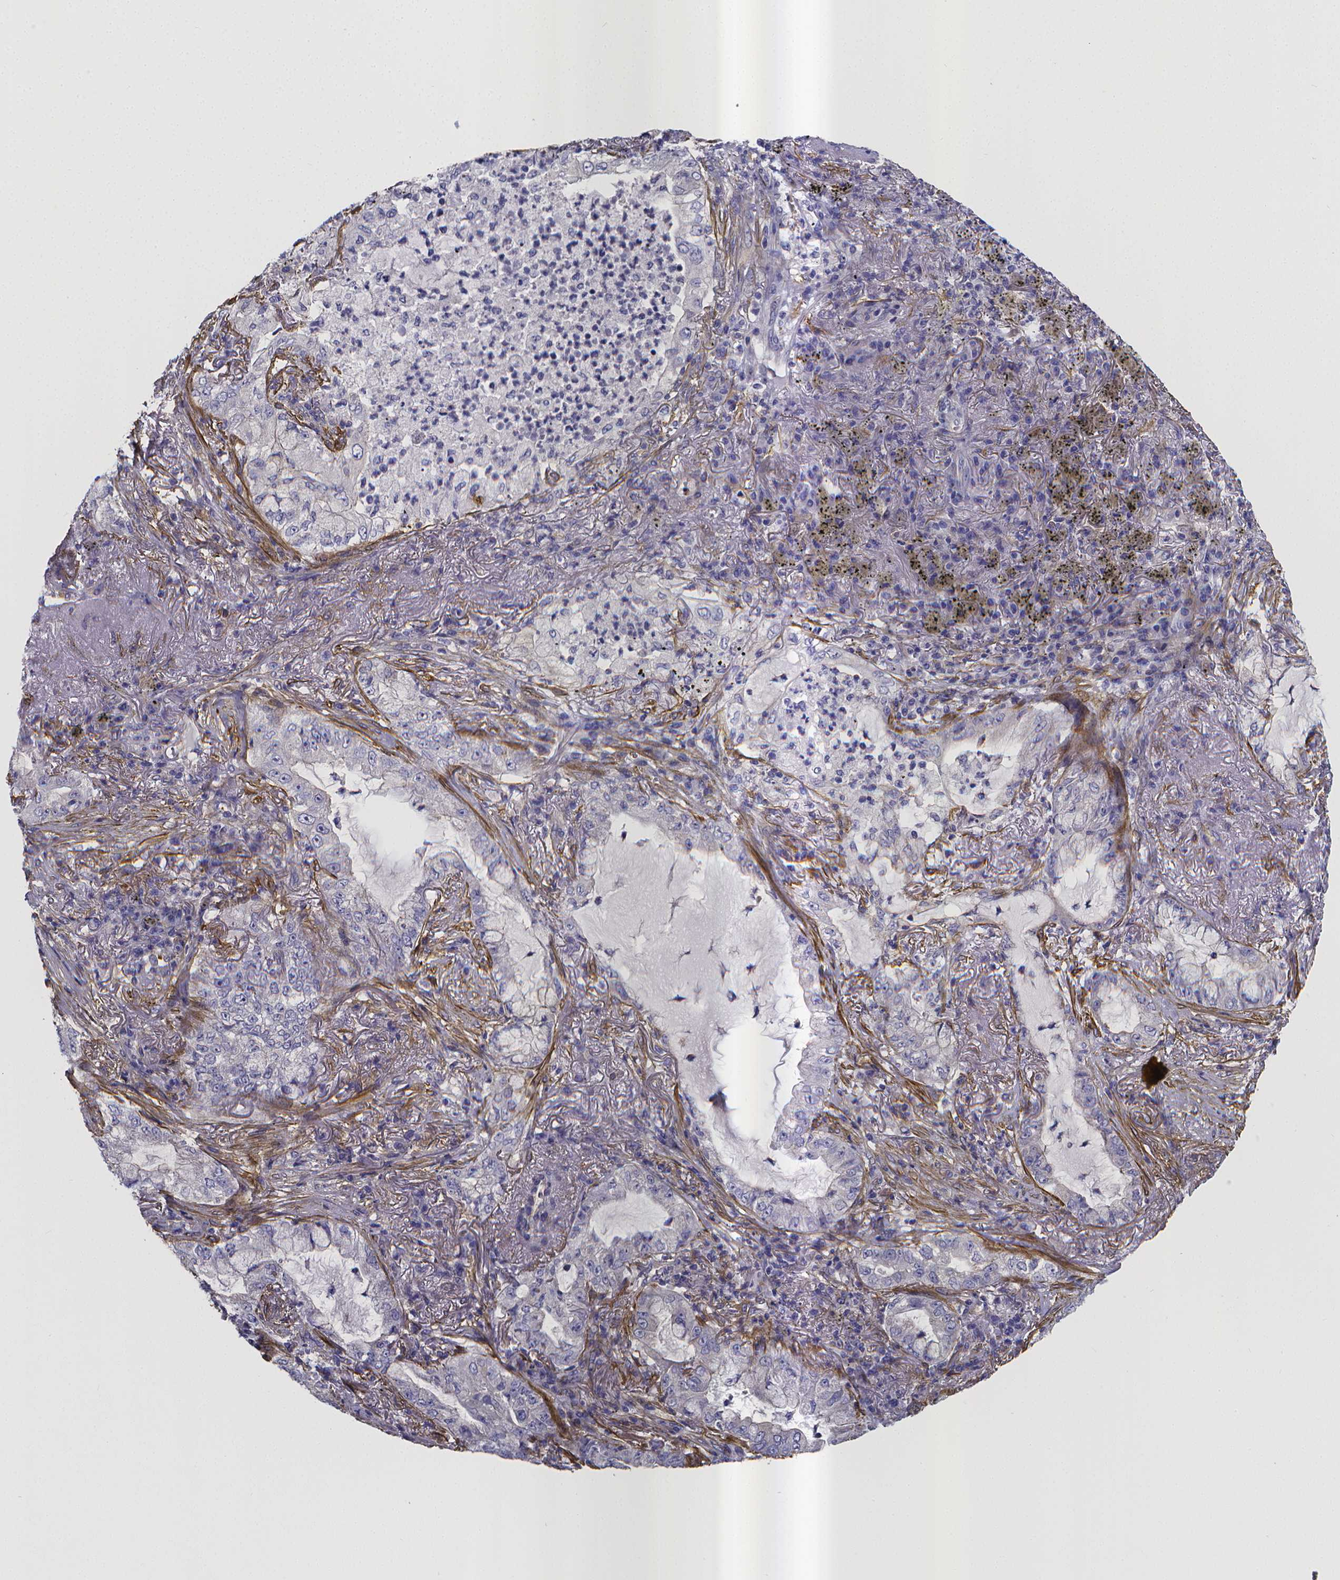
{"staining": {"intensity": "negative", "quantity": "none", "location": "none"}, "tissue": "lung cancer", "cell_type": "Tumor cells", "image_type": "cancer", "snomed": [{"axis": "morphology", "description": "Adenocarcinoma, NOS"}, {"axis": "topography", "description": "Lung"}], "caption": "Protein analysis of lung adenocarcinoma shows no significant staining in tumor cells. (DAB immunohistochemistry visualized using brightfield microscopy, high magnification).", "gene": "RERG", "patient": {"sex": "female", "age": 73}}